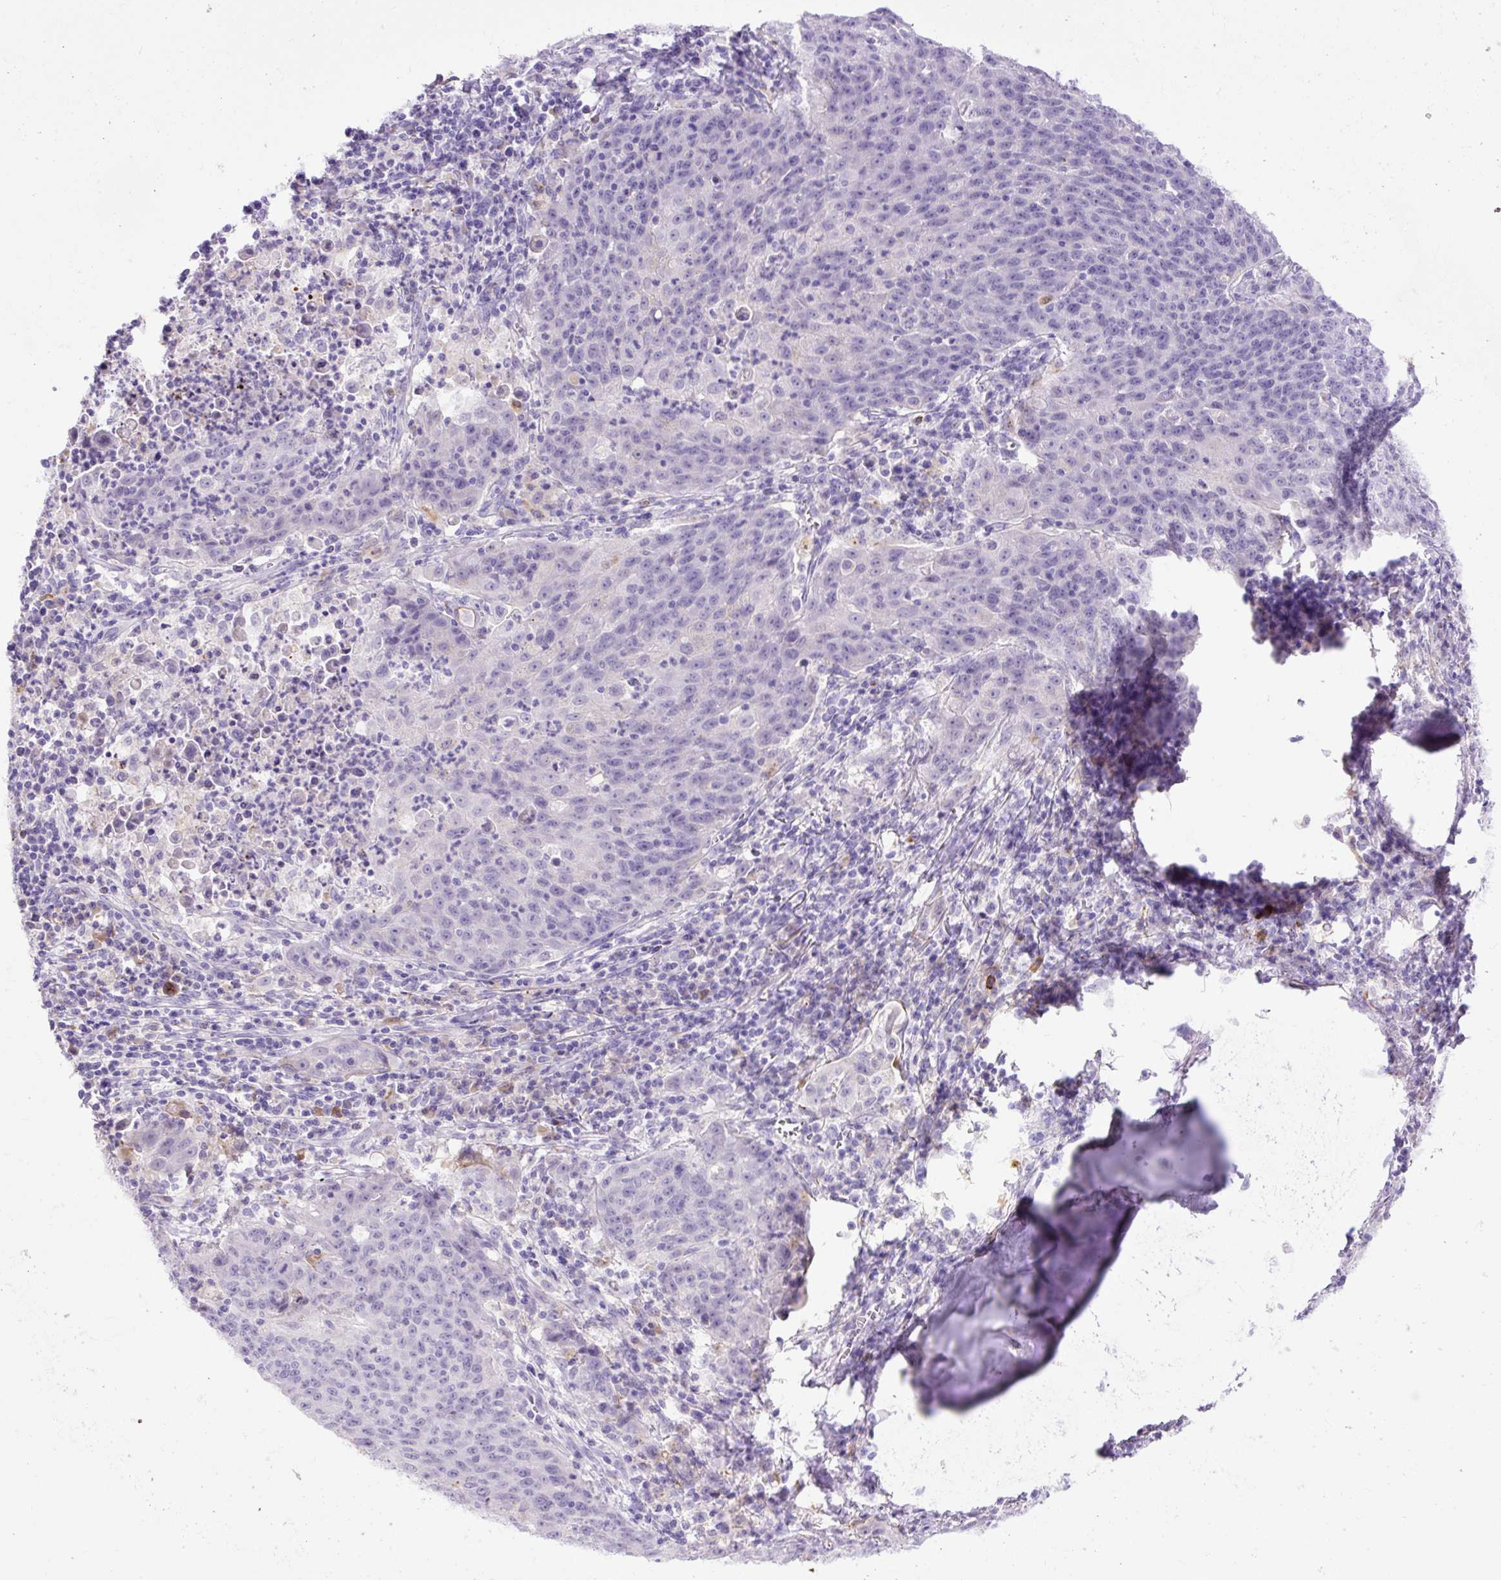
{"staining": {"intensity": "negative", "quantity": "none", "location": "none"}, "tissue": "lung cancer", "cell_type": "Tumor cells", "image_type": "cancer", "snomed": [{"axis": "morphology", "description": "Squamous cell carcinoma, NOS"}, {"axis": "morphology", "description": "Squamous cell carcinoma, metastatic, NOS"}, {"axis": "topography", "description": "Bronchus"}, {"axis": "topography", "description": "Lung"}], "caption": "Human lung squamous cell carcinoma stained for a protein using IHC reveals no staining in tumor cells.", "gene": "SPTBN5", "patient": {"sex": "male", "age": 62}}